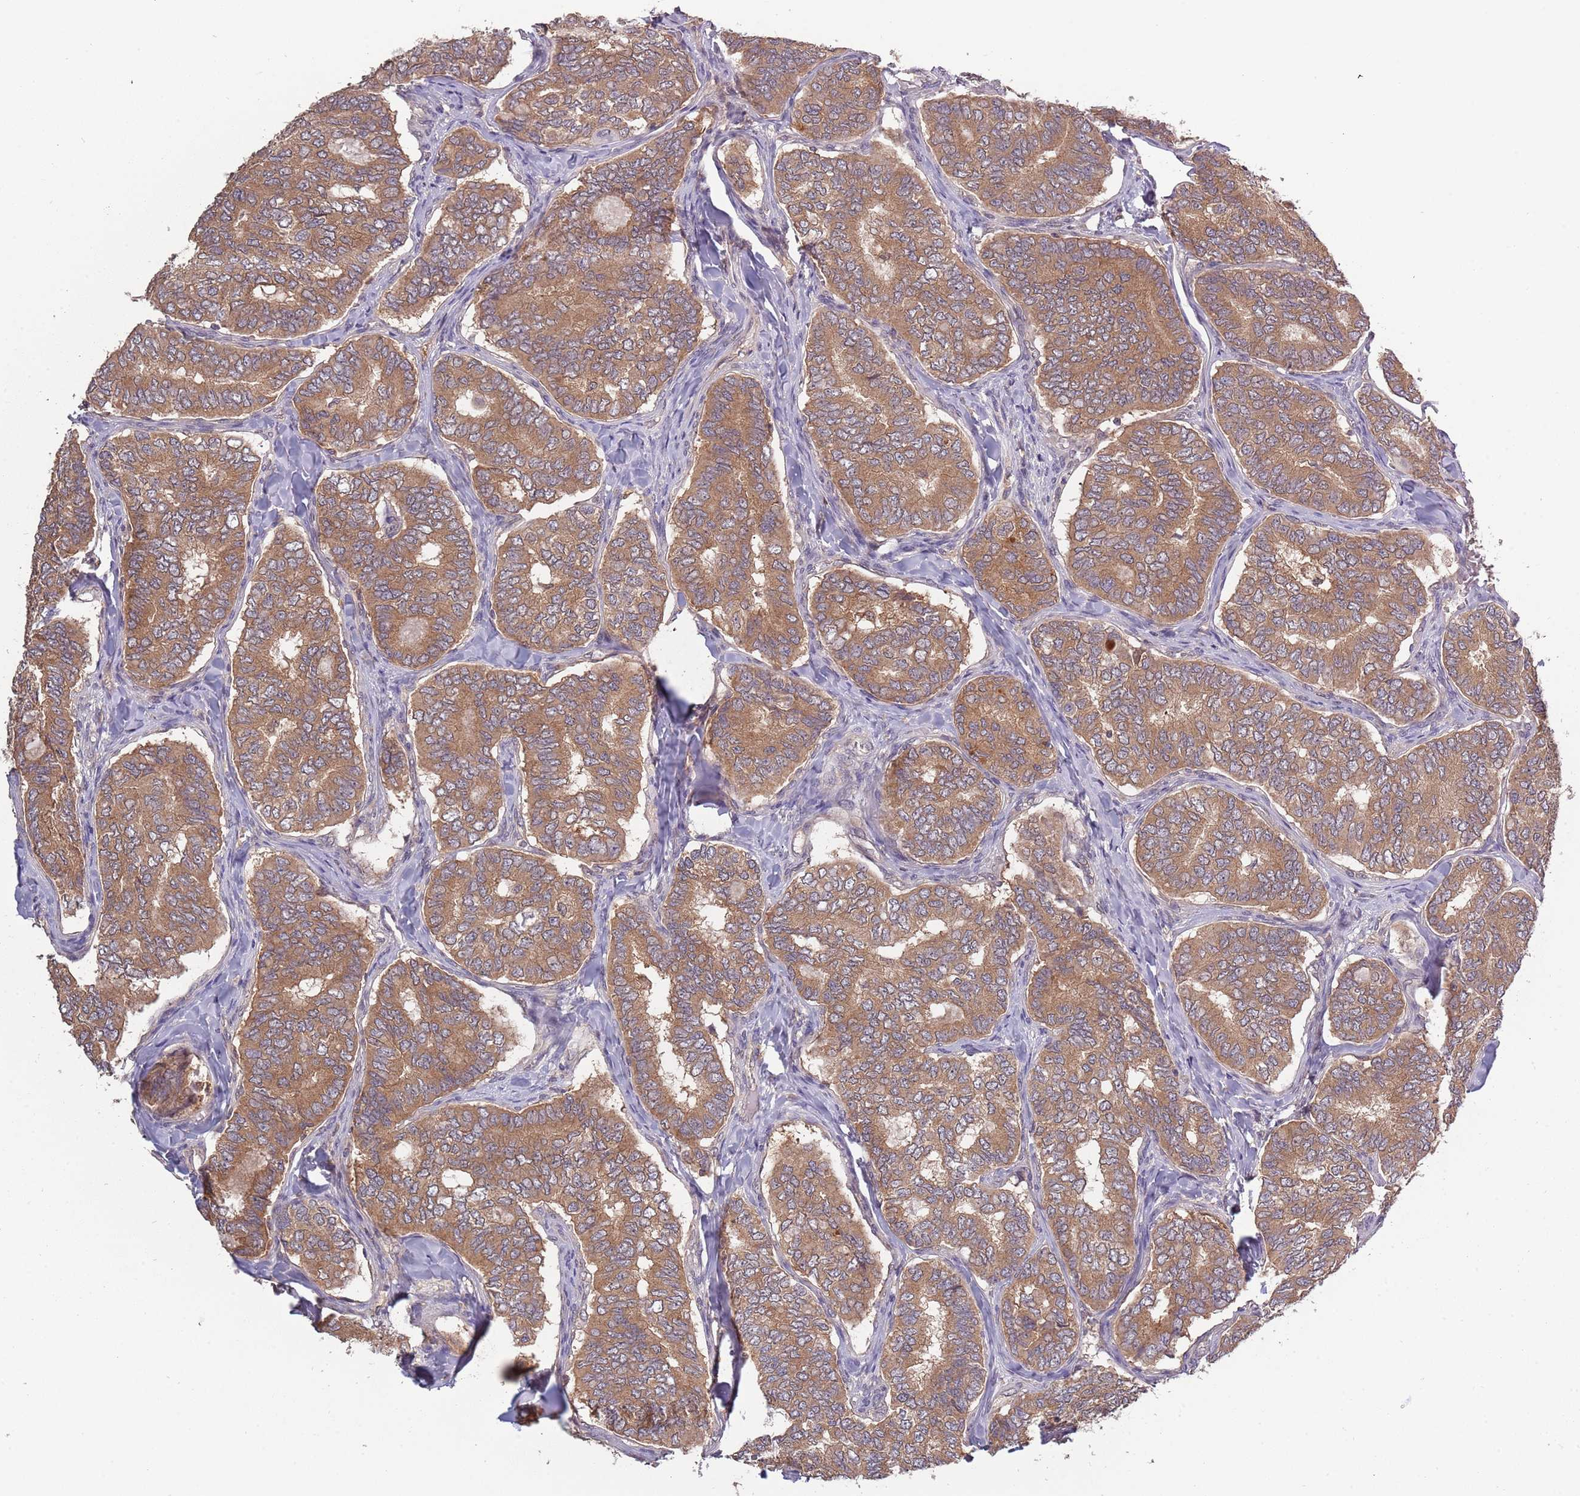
{"staining": {"intensity": "moderate", "quantity": ">75%", "location": "cytoplasmic/membranous"}, "tissue": "thyroid cancer", "cell_type": "Tumor cells", "image_type": "cancer", "snomed": [{"axis": "morphology", "description": "Papillary adenocarcinoma, NOS"}, {"axis": "topography", "description": "Thyroid gland"}], "caption": "Papillary adenocarcinoma (thyroid) stained with a brown dye demonstrates moderate cytoplasmic/membranous positive expression in approximately >75% of tumor cells.", "gene": "USP32", "patient": {"sex": "female", "age": 35}}